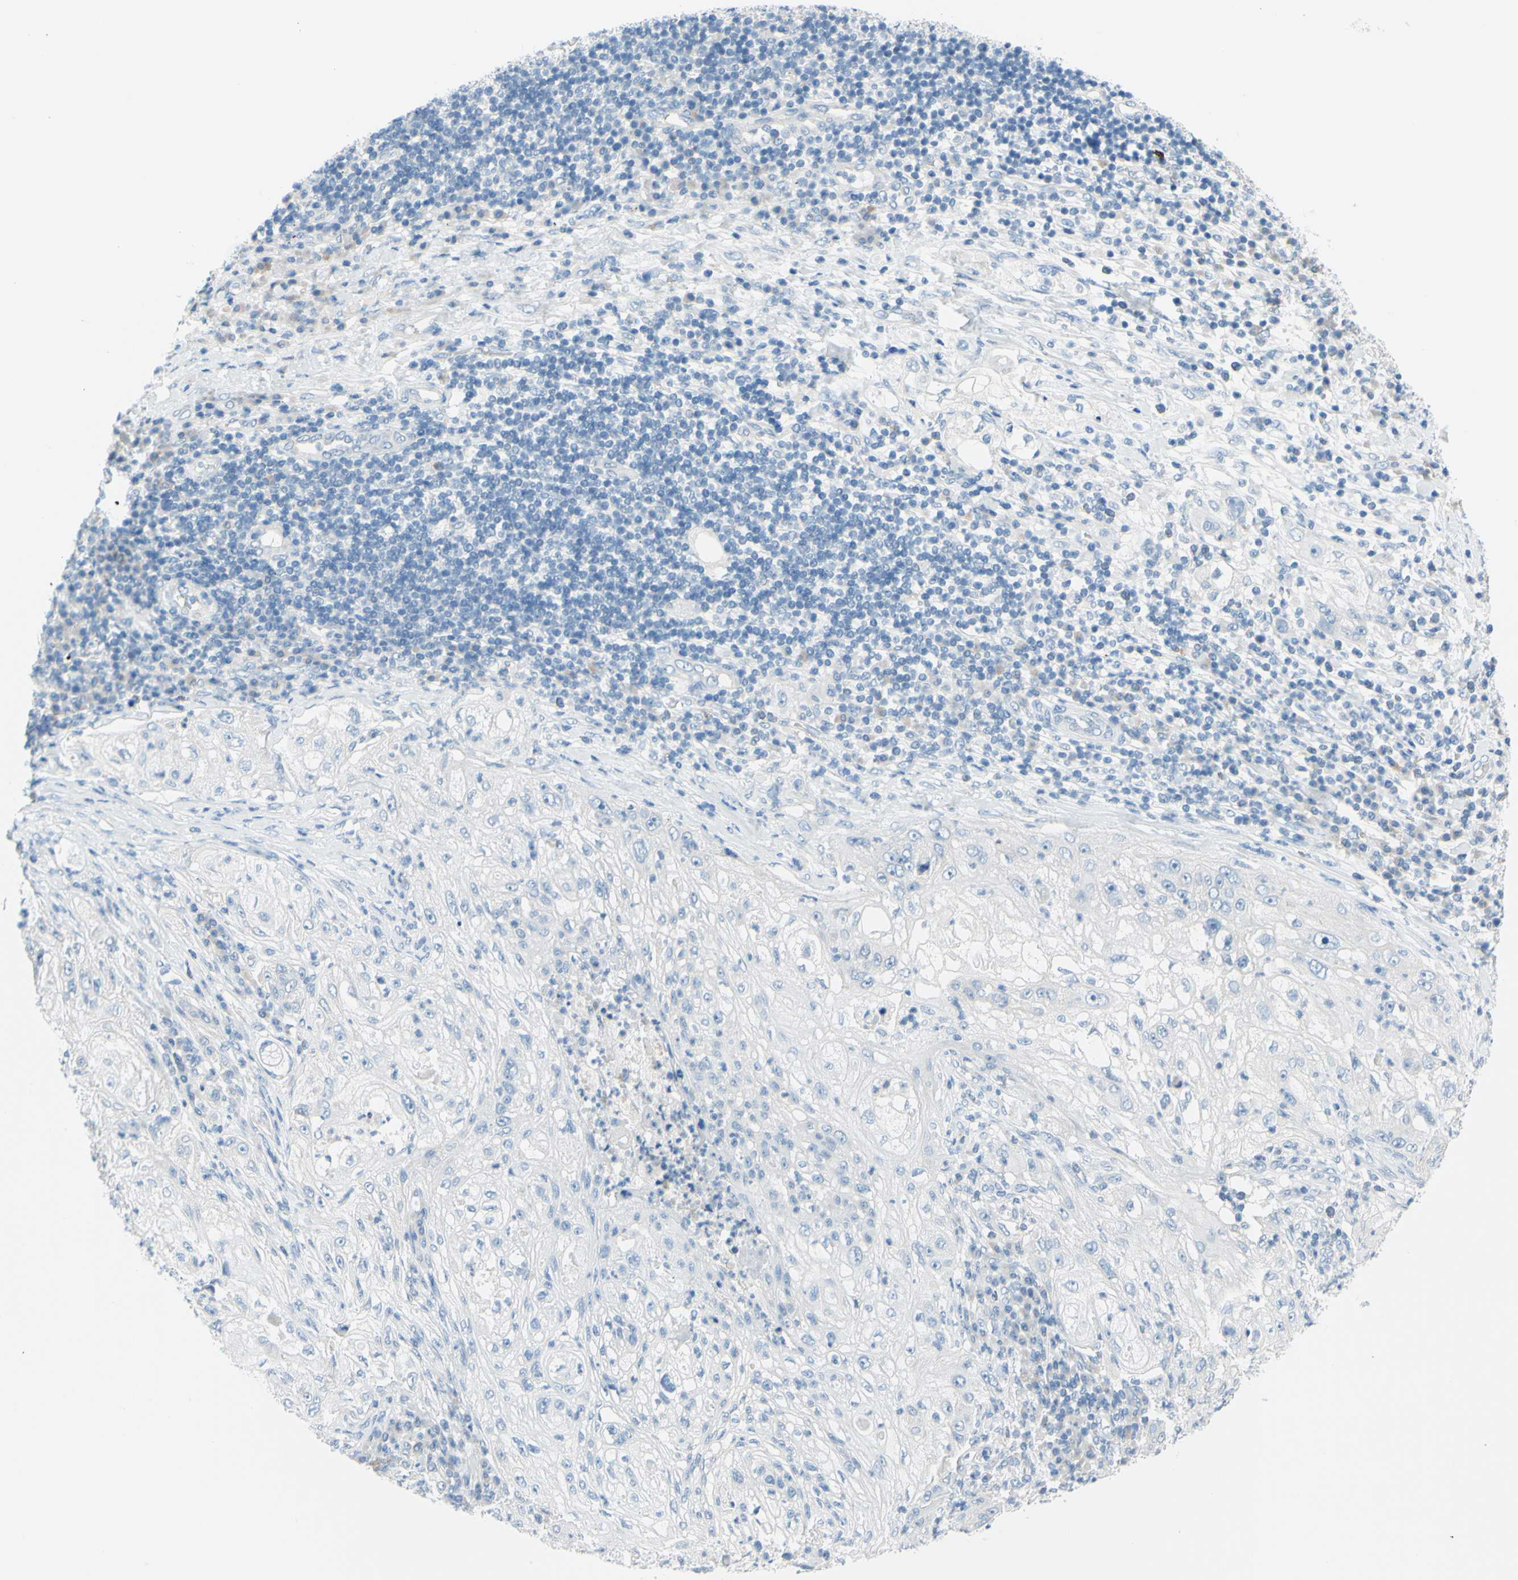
{"staining": {"intensity": "negative", "quantity": "none", "location": "none"}, "tissue": "lung cancer", "cell_type": "Tumor cells", "image_type": "cancer", "snomed": [{"axis": "morphology", "description": "Inflammation, NOS"}, {"axis": "morphology", "description": "Squamous cell carcinoma, NOS"}, {"axis": "topography", "description": "Lymph node"}, {"axis": "topography", "description": "Soft tissue"}, {"axis": "topography", "description": "Lung"}], "caption": "This is an immunohistochemistry (IHC) photomicrograph of human squamous cell carcinoma (lung). There is no staining in tumor cells.", "gene": "DCT", "patient": {"sex": "male", "age": 66}}